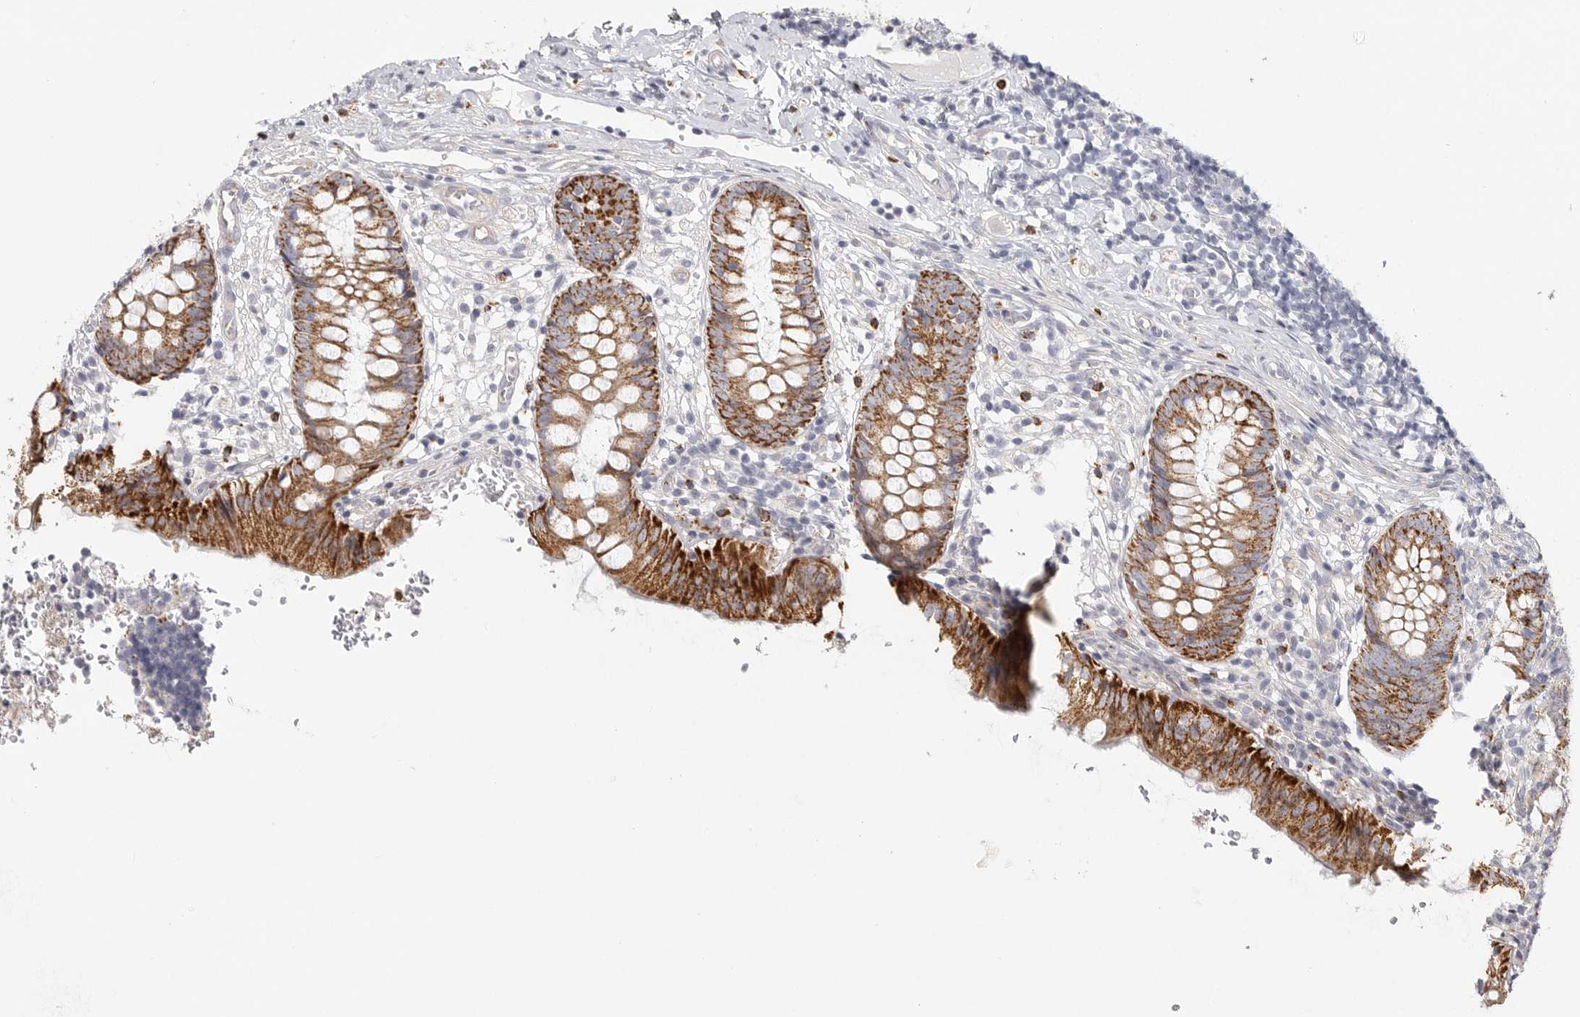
{"staining": {"intensity": "strong", "quantity": ">75%", "location": "cytoplasmic/membranous"}, "tissue": "appendix", "cell_type": "Glandular cells", "image_type": "normal", "snomed": [{"axis": "morphology", "description": "Normal tissue, NOS"}, {"axis": "topography", "description": "Appendix"}], "caption": "Immunohistochemical staining of unremarkable appendix displays >75% levels of strong cytoplasmic/membranous protein staining in about >75% of glandular cells. The protein of interest is shown in brown color, while the nuclei are stained blue.", "gene": "ELP3", "patient": {"sex": "male", "age": 8}}